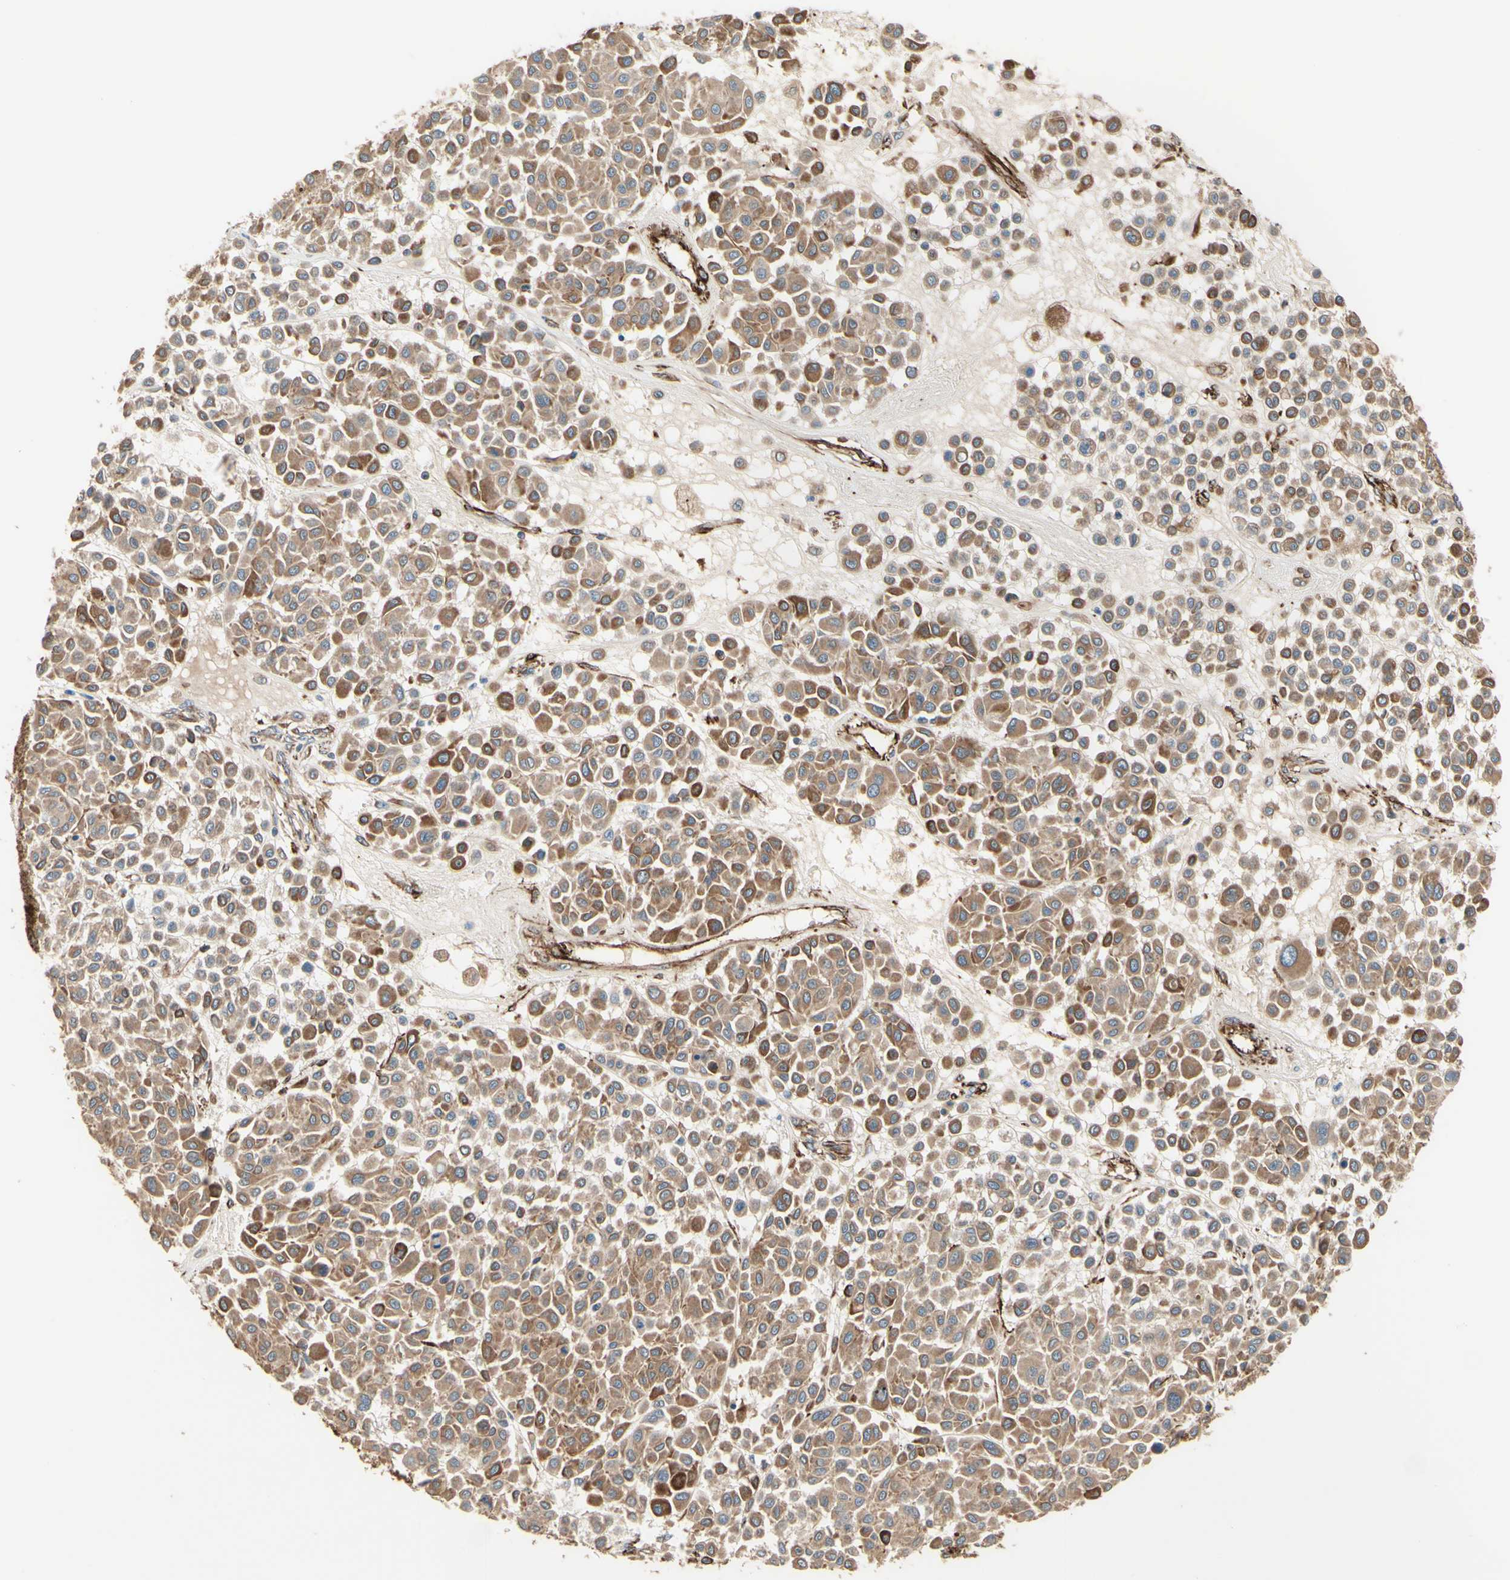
{"staining": {"intensity": "weak", "quantity": ">75%", "location": "cytoplasmic/membranous"}, "tissue": "melanoma", "cell_type": "Tumor cells", "image_type": "cancer", "snomed": [{"axis": "morphology", "description": "Malignant melanoma, Metastatic site"}, {"axis": "topography", "description": "Soft tissue"}], "caption": "Protein staining exhibits weak cytoplasmic/membranous expression in approximately >75% of tumor cells in melanoma.", "gene": "TRAF2", "patient": {"sex": "male", "age": 41}}